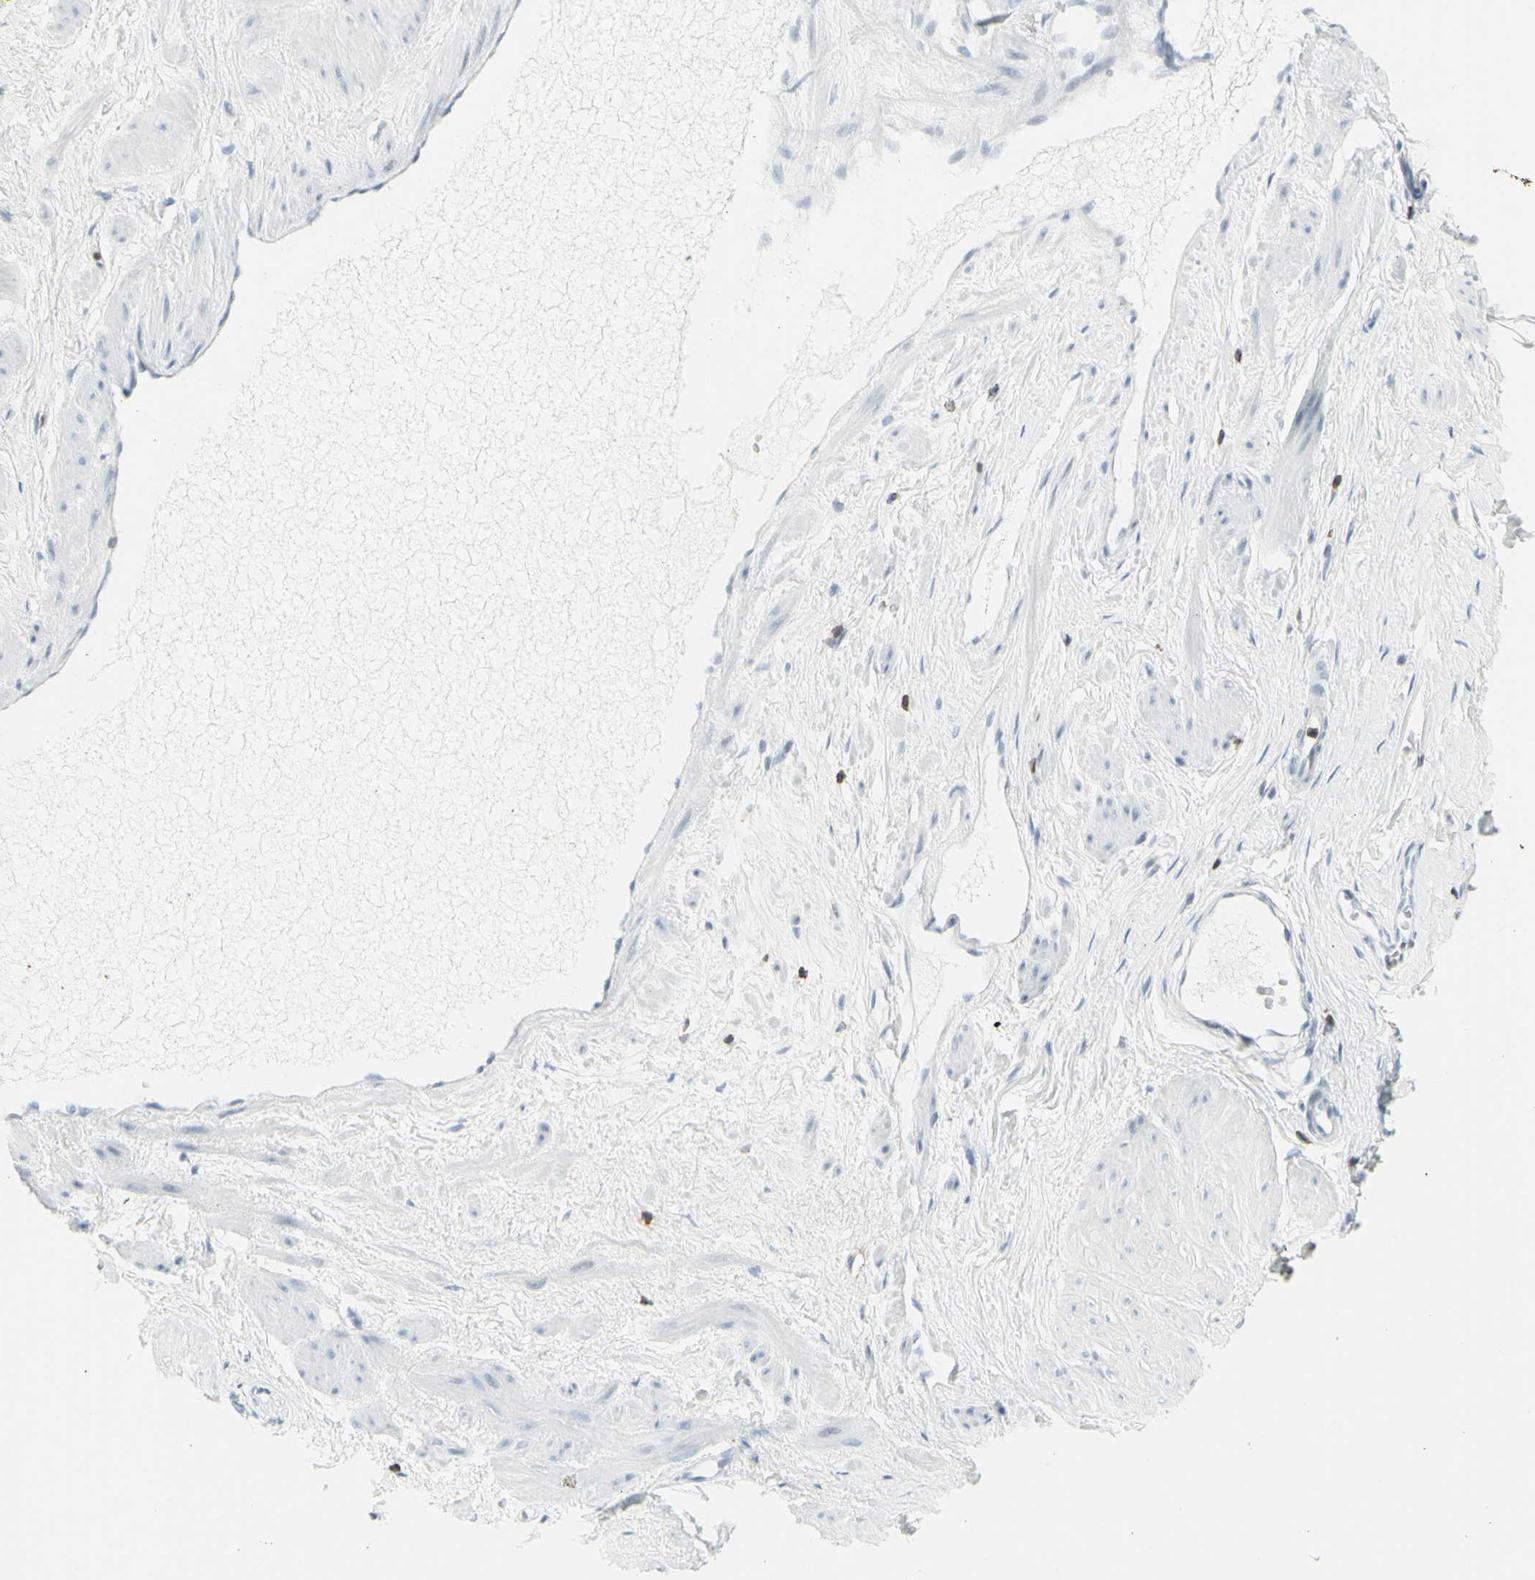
{"staining": {"intensity": "negative", "quantity": "none", "location": "none"}, "tissue": "adipose tissue", "cell_type": "Adipocytes", "image_type": "normal", "snomed": [{"axis": "morphology", "description": "Normal tissue, NOS"}, {"axis": "topography", "description": "Soft tissue"}, {"axis": "topography", "description": "Vascular tissue"}], "caption": "Adipocytes are negative for brown protein staining in benign adipose tissue. (DAB (3,3'-diaminobenzidine) IHC with hematoxylin counter stain).", "gene": "NRG1", "patient": {"sex": "female", "age": 35}}